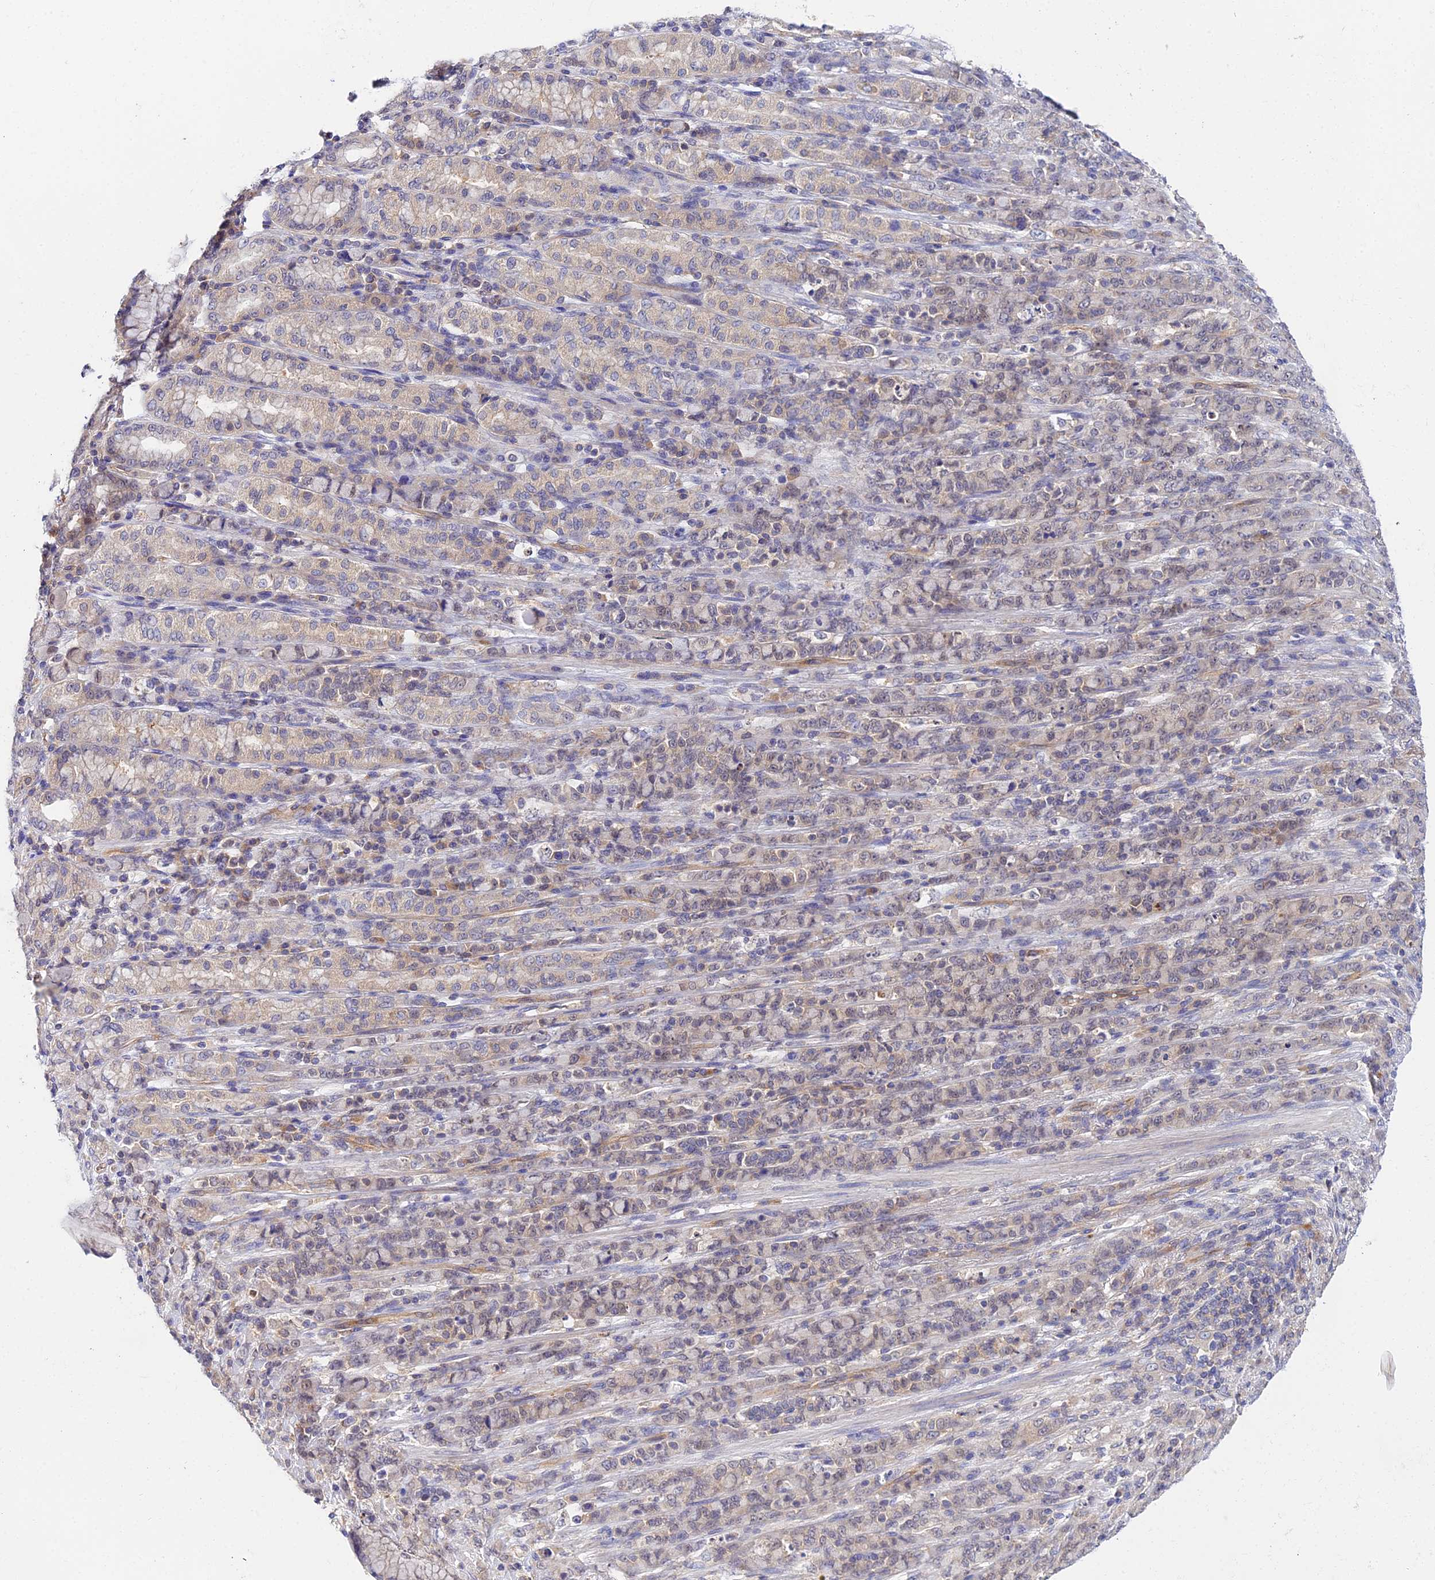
{"staining": {"intensity": "weak", "quantity": "<25%", "location": "cytoplasmic/membranous"}, "tissue": "stomach cancer", "cell_type": "Tumor cells", "image_type": "cancer", "snomed": [{"axis": "morphology", "description": "Normal tissue, NOS"}, {"axis": "morphology", "description": "Adenocarcinoma, NOS"}, {"axis": "topography", "description": "Stomach"}], "caption": "A high-resolution micrograph shows IHC staining of stomach cancer (adenocarcinoma), which demonstrates no significant positivity in tumor cells. Brightfield microscopy of IHC stained with DAB (3,3'-diaminobenzidine) (brown) and hematoxylin (blue), captured at high magnification.", "gene": "PPP2R2C", "patient": {"sex": "female", "age": 79}}